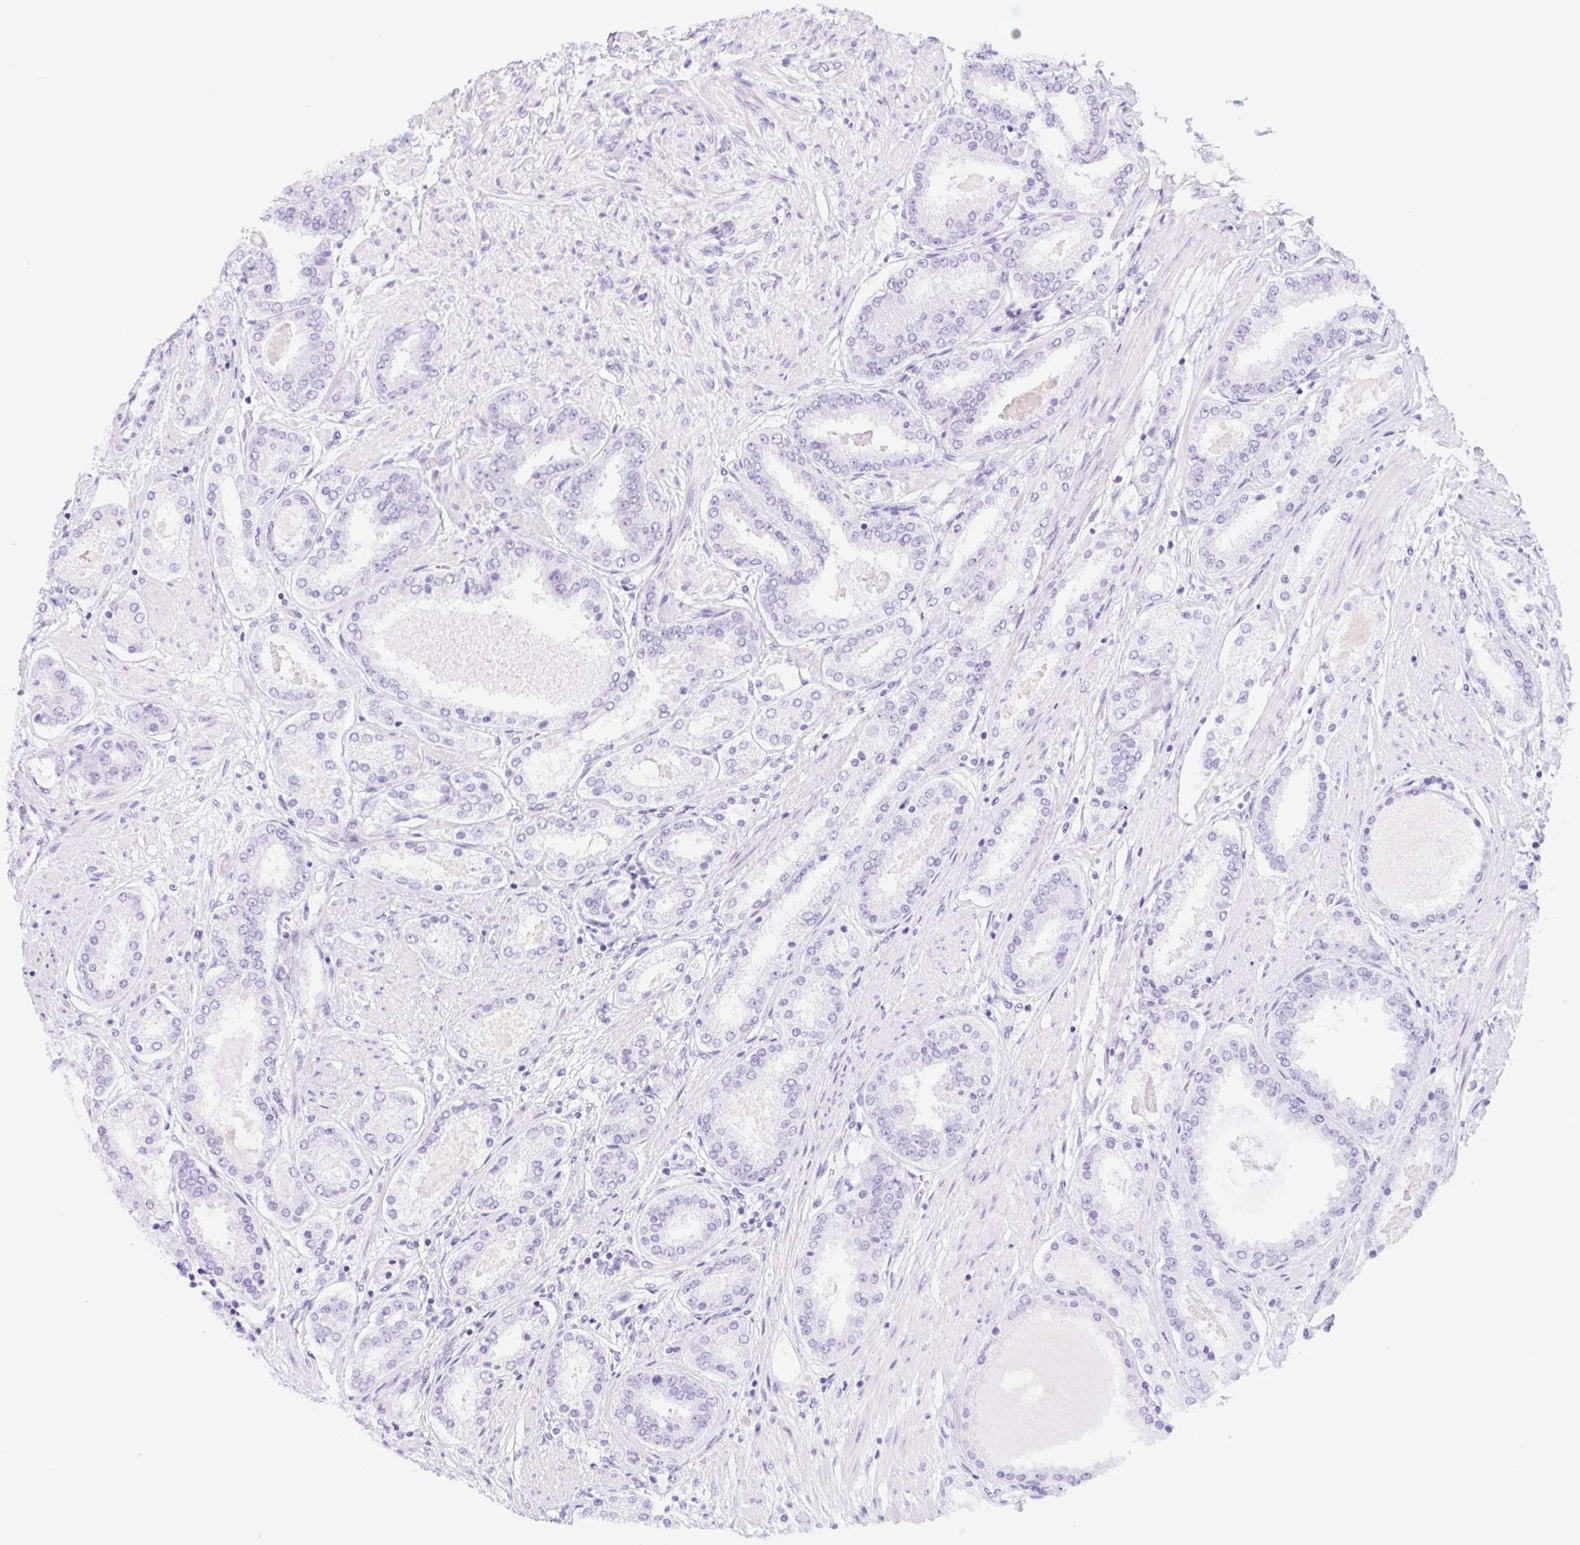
{"staining": {"intensity": "negative", "quantity": "none", "location": "none"}, "tissue": "prostate cancer", "cell_type": "Tumor cells", "image_type": "cancer", "snomed": [{"axis": "morphology", "description": "Adenocarcinoma, High grade"}, {"axis": "topography", "description": "Prostate"}], "caption": "Immunohistochemistry photomicrograph of neoplastic tissue: adenocarcinoma (high-grade) (prostate) stained with DAB (3,3'-diaminobenzidine) demonstrates no significant protein staining in tumor cells.", "gene": "CYP21A2", "patient": {"sex": "male", "age": 63}}